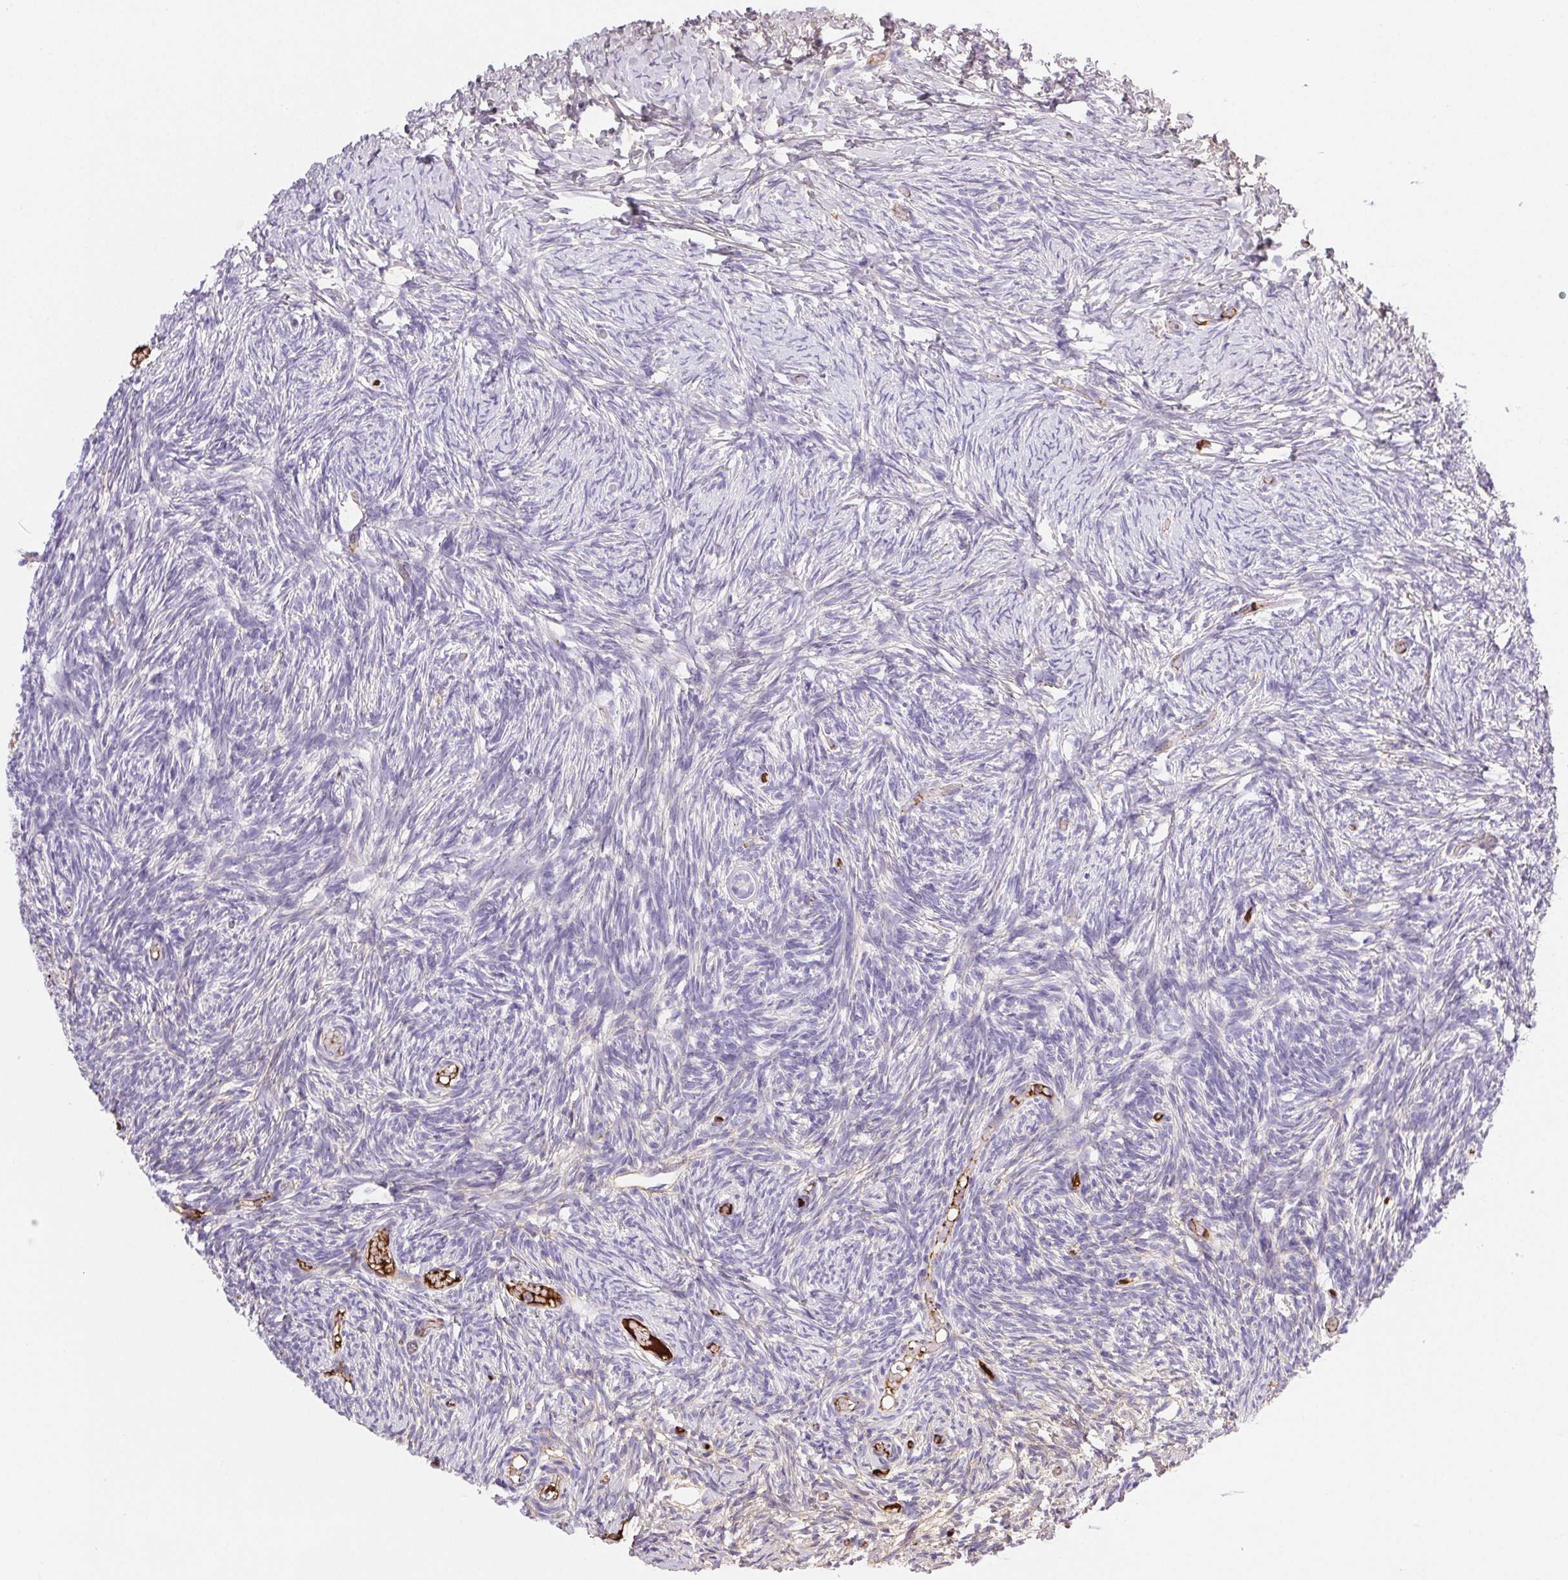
{"staining": {"intensity": "negative", "quantity": "none", "location": "none"}, "tissue": "ovary", "cell_type": "Follicle cells", "image_type": "normal", "snomed": [{"axis": "morphology", "description": "Normal tissue, NOS"}, {"axis": "topography", "description": "Ovary"}], "caption": "The histopathology image exhibits no staining of follicle cells in unremarkable ovary. (DAB IHC with hematoxylin counter stain).", "gene": "FGA", "patient": {"sex": "female", "age": 39}}